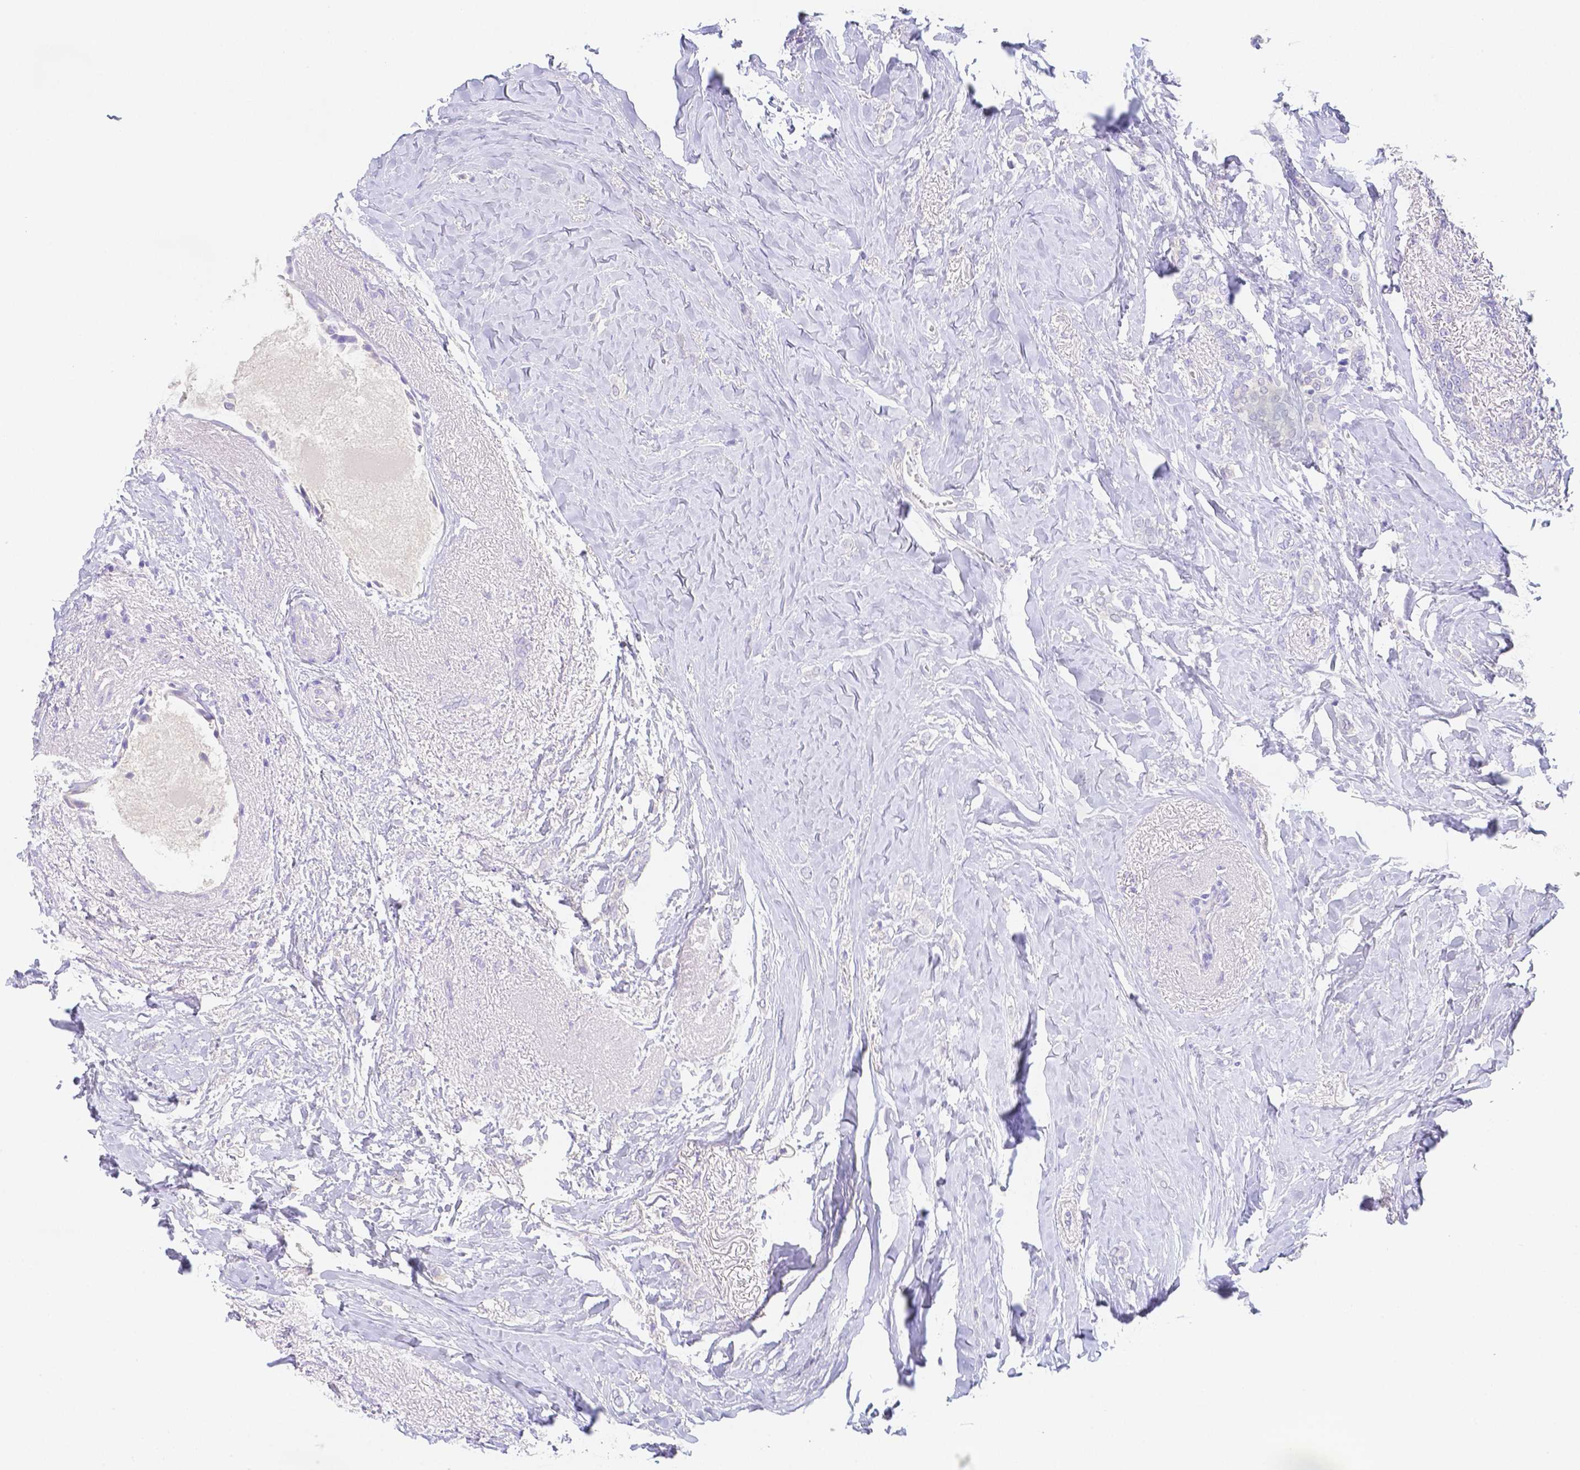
{"staining": {"intensity": "negative", "quantity": "none", "location": "none"}, "tissue": "breast cancer", "cell_type": "Tumor cells", "image_type": "cancer", "snomed": [{"axis": "morphology", "description": "Normal tissue, NOS"}, {"axis": "morphology", "description": "Duct carcinoma"}, {"axis": "topography", "description": "Breast"}], "caption": "This is an IHC image of breast cancer. There is no staining in tumor cells.", "gene": "ZG16B", "patient": {"sex": "female", "age": 77}}